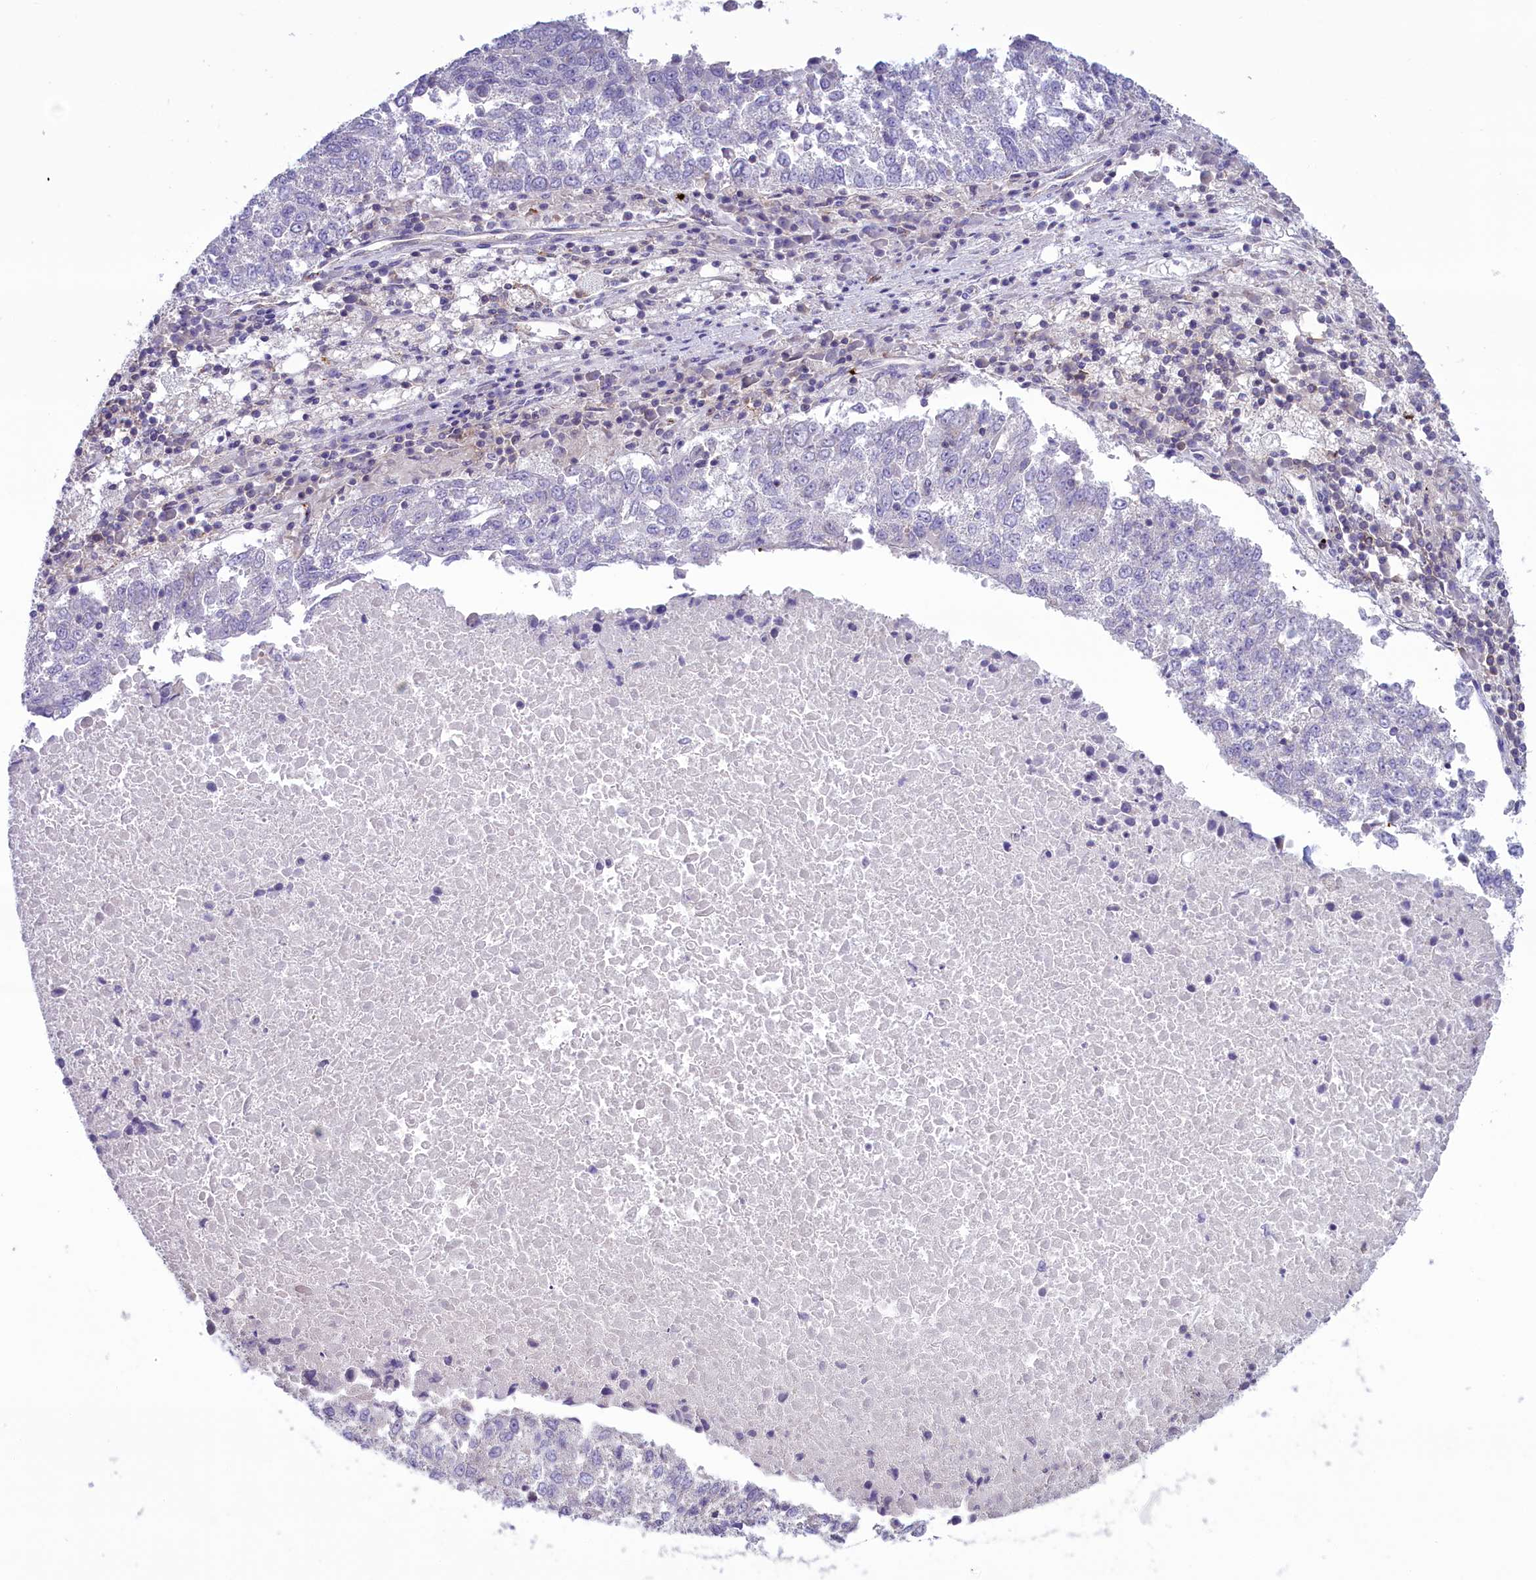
{"staining": {"intensity": "negative", "quantity": "none", "location": "none"}, "tissue": "lung cancer", "cell_type": "Tumor cells", "image_type": "cancer", "snomed": [{"axis": "morphology", "description": "Squamous cell carcinoma, NOS"}, {"axis": "topography", "description": "Lung"}], "caption": "This is an immunohistochemistry (IHC) micrograph of lung squamous cell carcinoma. There is no staining in tumor cells.", "gene": "HEATR3", "patient": {"sex": "male", "age": 73}}